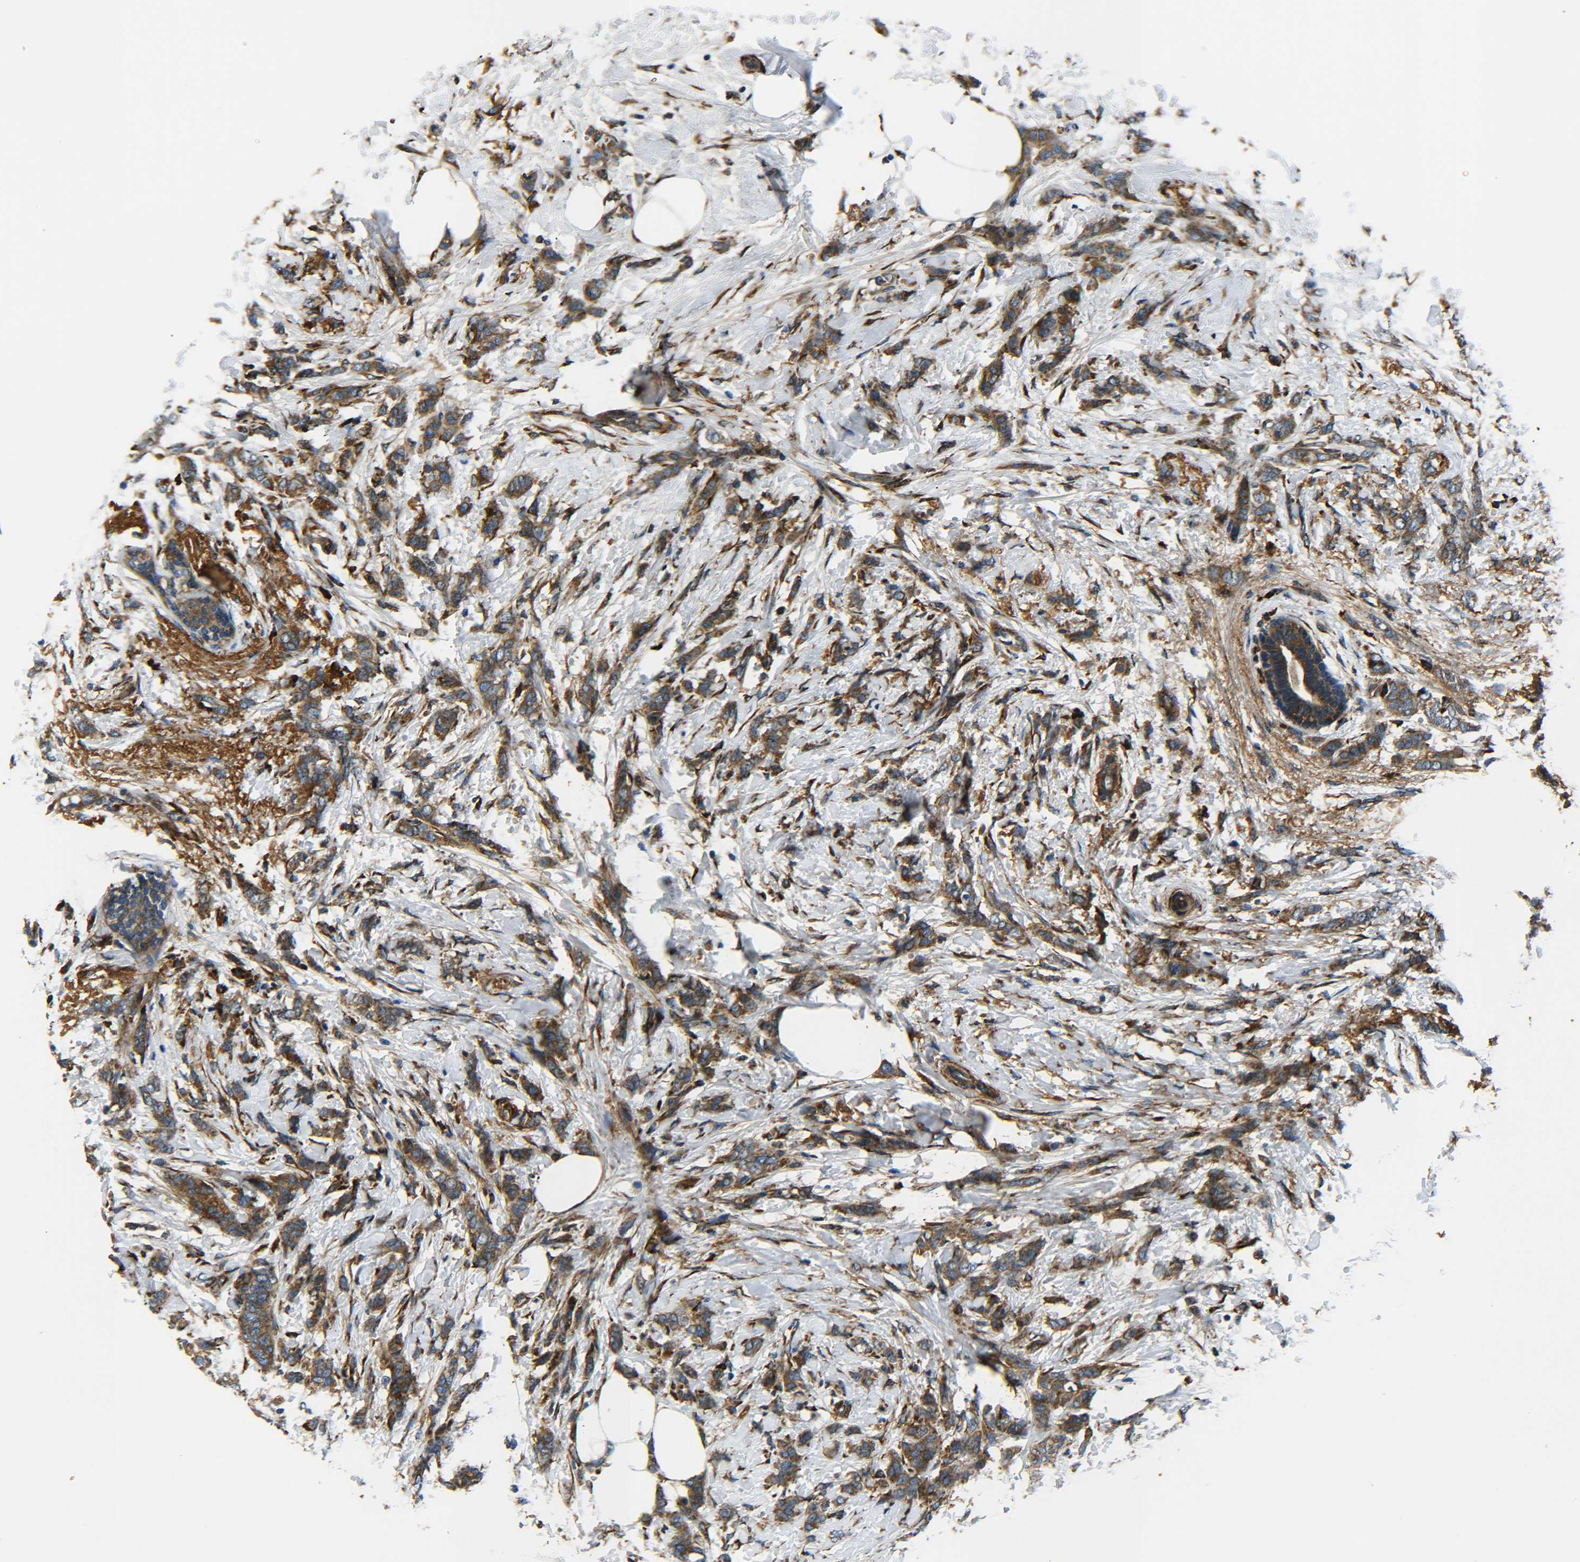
{"staining": {"intensity": "moderate", "quantity": ">75%", "location": "cytoplasmic/membranous"}, "tissue": "breast cancer", "cell_type": "Tumor cells", "image_type": "cancer", "snomed": [{"axis": "morphology", "description": "Lobular carcinoma, in situ"}, {"axis": "morphology", "description": "Lobular carcinoma"}, {"axis": "topography", "description": "Breast"}], "caption": "Immunohistochemical staining of breast lobular carcinoma in situ reveals medium levels of moderate cytoplasmic/membranous staining in about >75% of tumor cells. (DAB (3,3'-diaminobenzidine) = brown stain, brightfield microscopy at high magnification).", "gene": "PREB", "patient": {"sex": "female", "age": 41}}